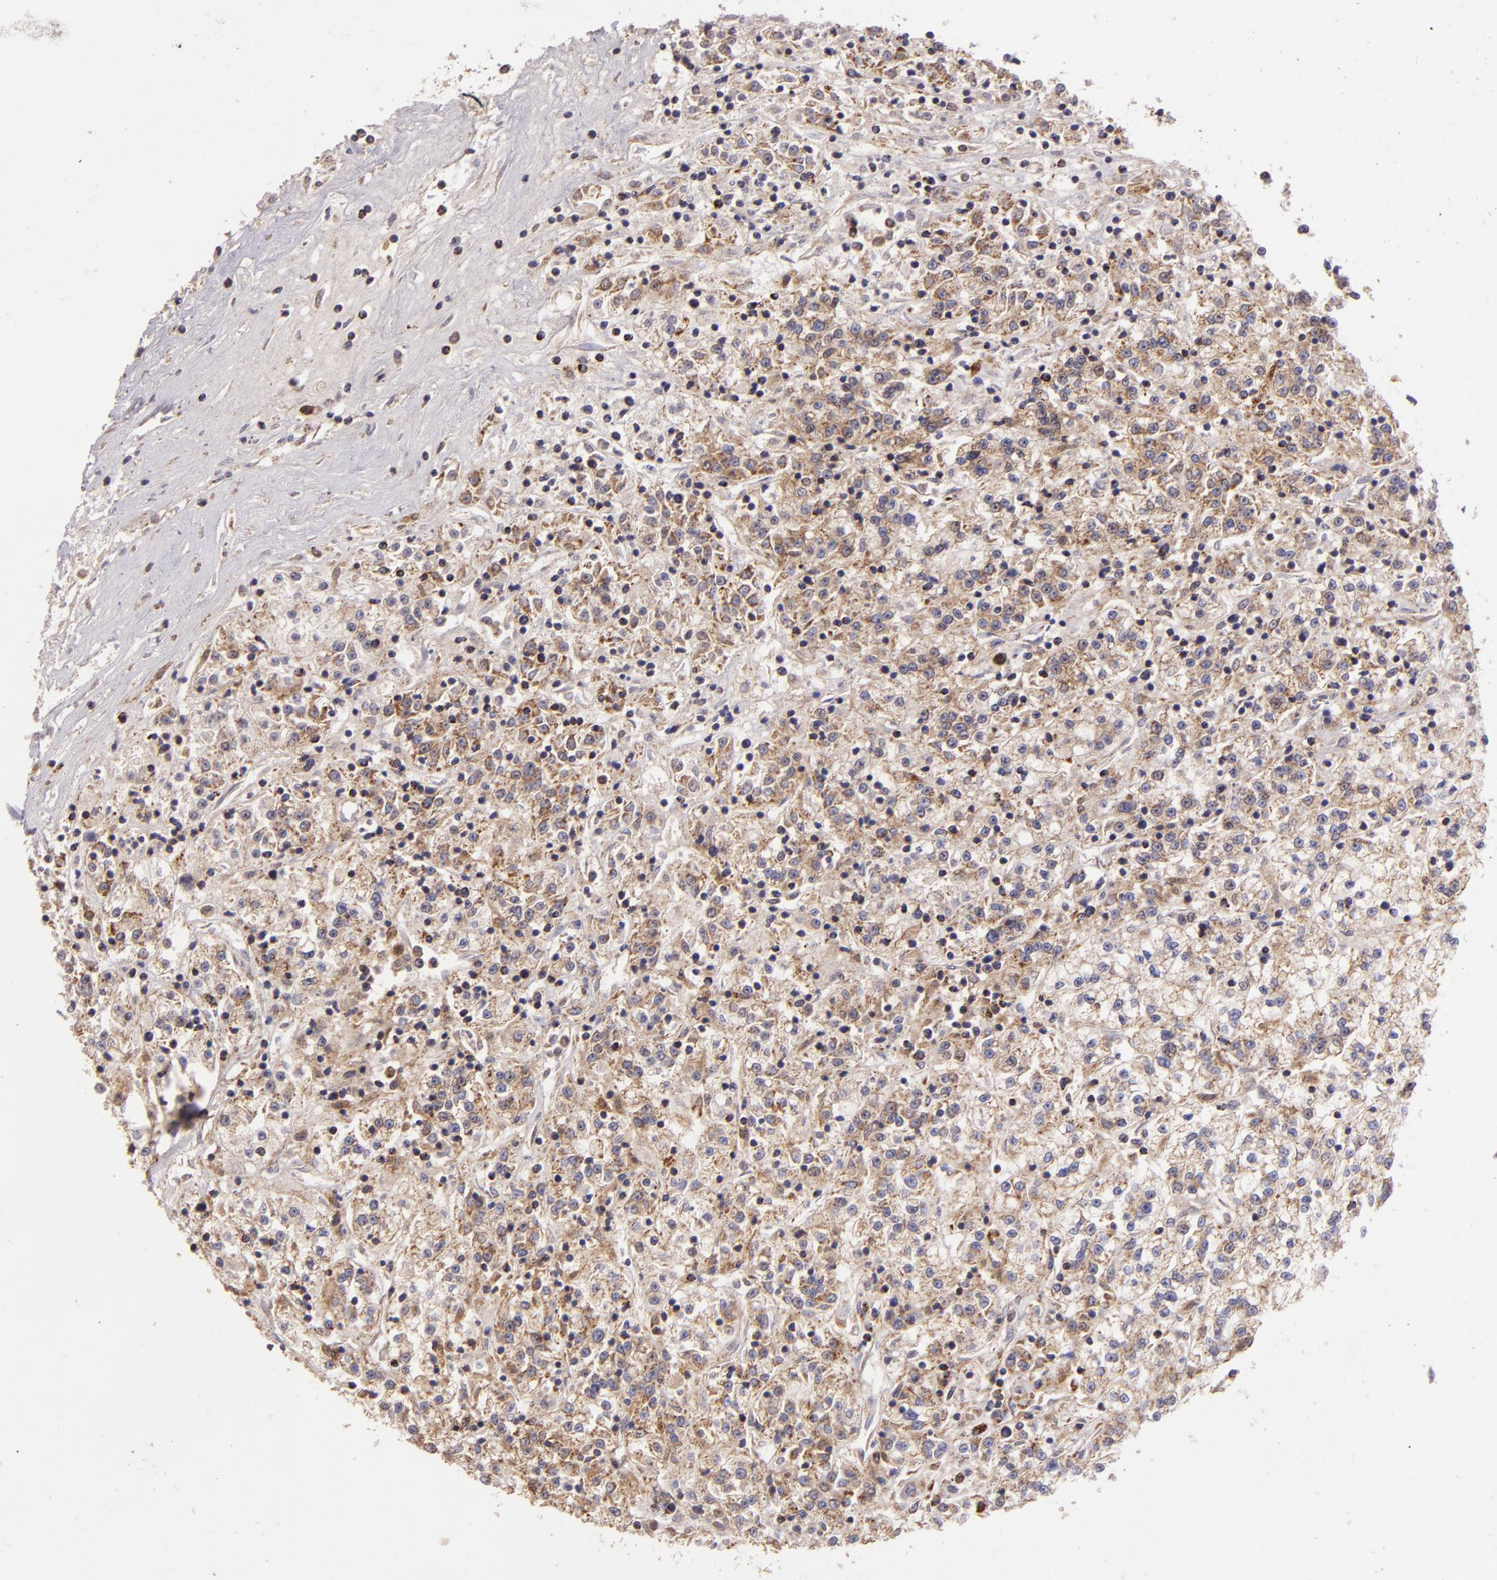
{"staining": {"intensity": "moderate", "quantity": ">75%", "location": "cytoplasmic/membranous"}, "tissue": "renal cancer", "cell_type": "Tumor cells", "image_type": "cancer", "snomed": [{"axis": "morphology", "description": "Adenocarcinoma, NOS"}, {"axis": "topography", "description": "Kidney"}], "caption": "Renal adenocarcinoma was stained to show a protein in brown. There is medium levels of moderate cytoplasmic/membranous positivity in about >75% of tumor cells.", "gene": "HSPD1", "patient": {"sex": "female", "age": 76}}